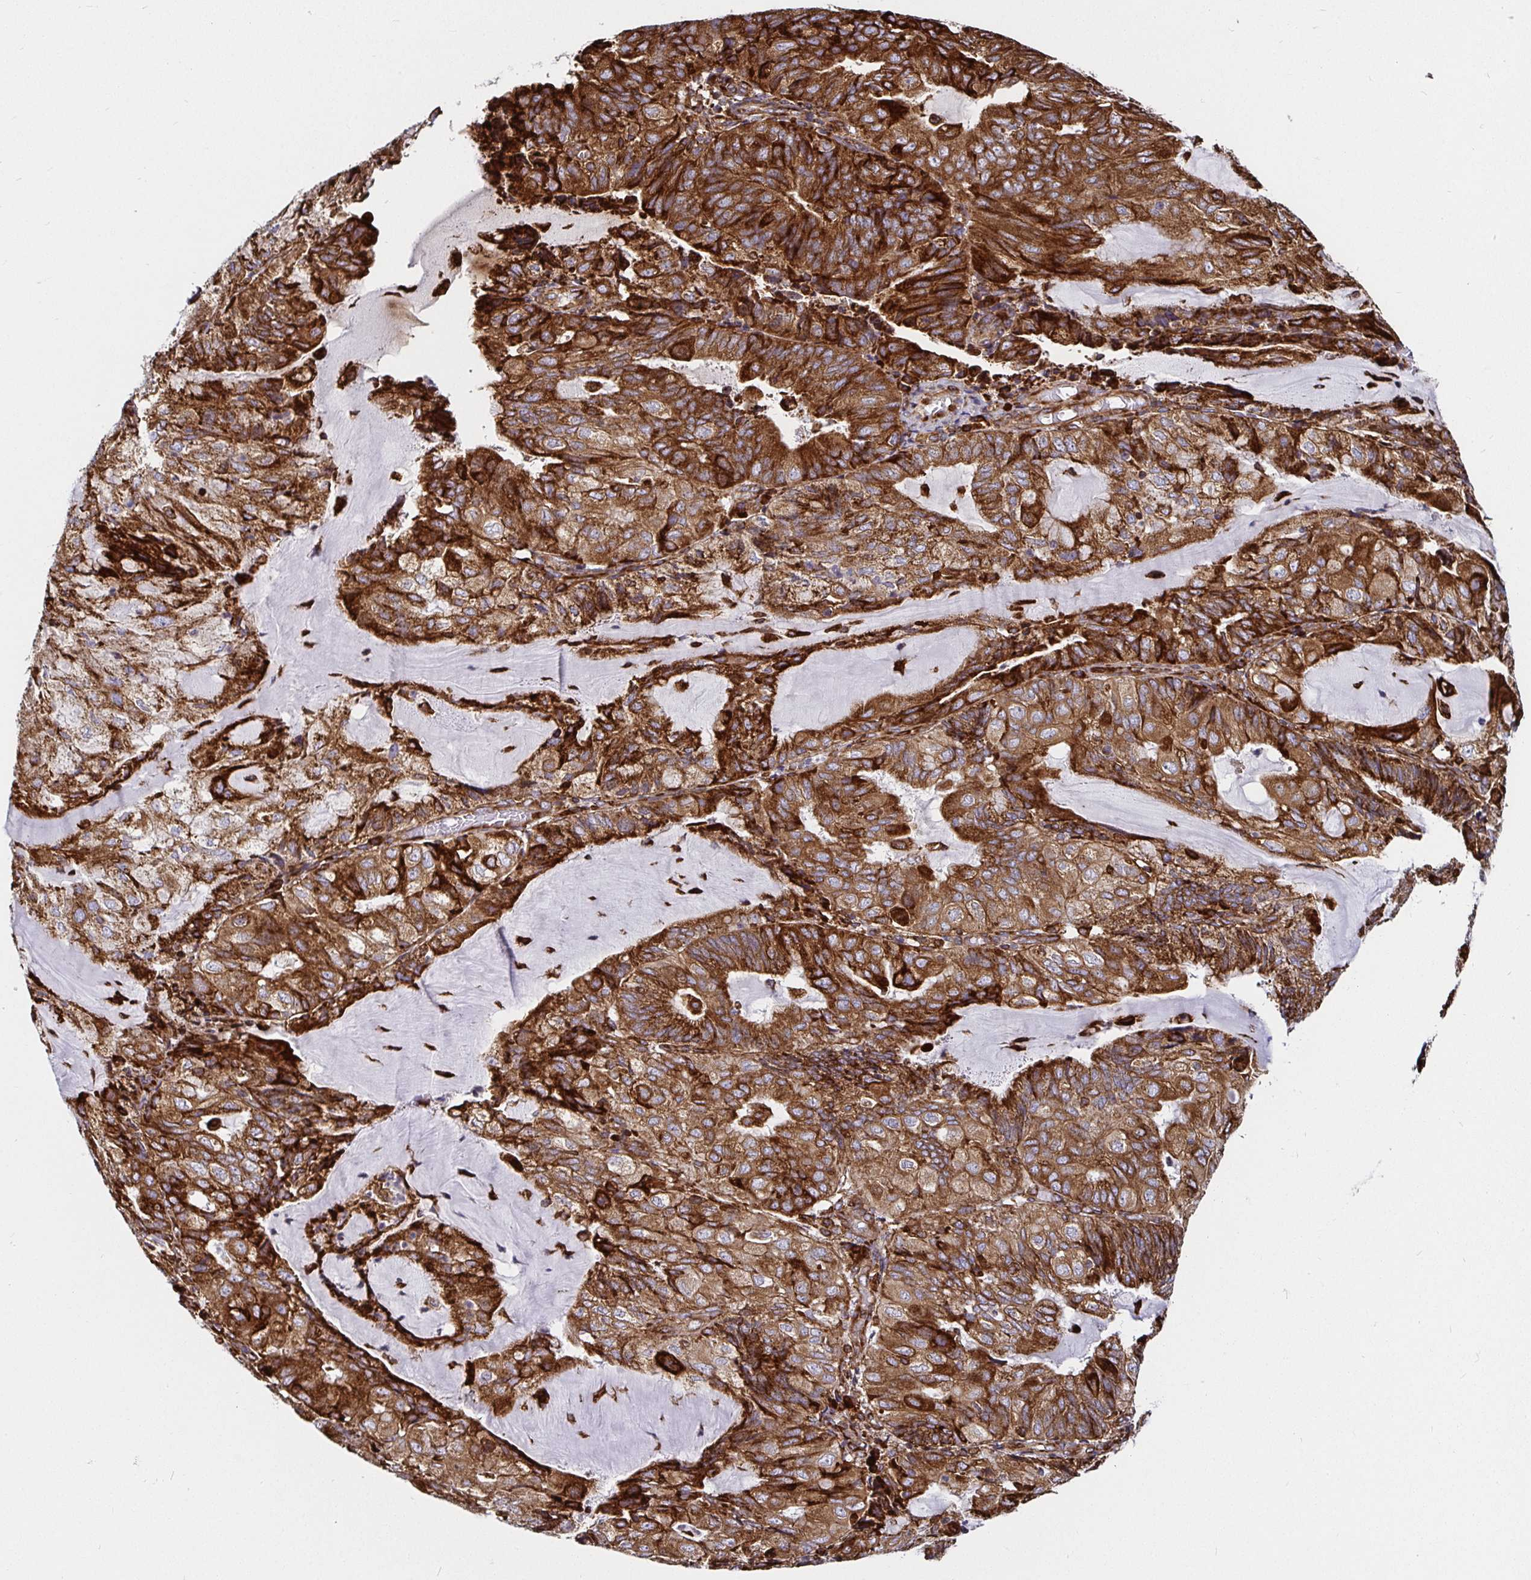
{"staining": {"intensity": "strong", "quantity": ">75%", "location": "cytoplasmic/membranous"}, "tissue": "endometrial cancer", "cell_type": "Tumor cells", "image_type": "cancer", "snomed": [{"axis": "morphology", "description": "Adenocarcinoma, NOS"}, {"axis": "topography", "description": "Endometrium"}], "caption": "Immunohistochemical staining of adenocarcinoma (endometrial) exhibits strong cytoplasmic/membranous protein expression in approximately >75% of tumor cells. (DAB = brown stain, brightfield microscopy at high magnification).", "gene": "SMYD3", "patient": {"sex": "female", "age": 81}}